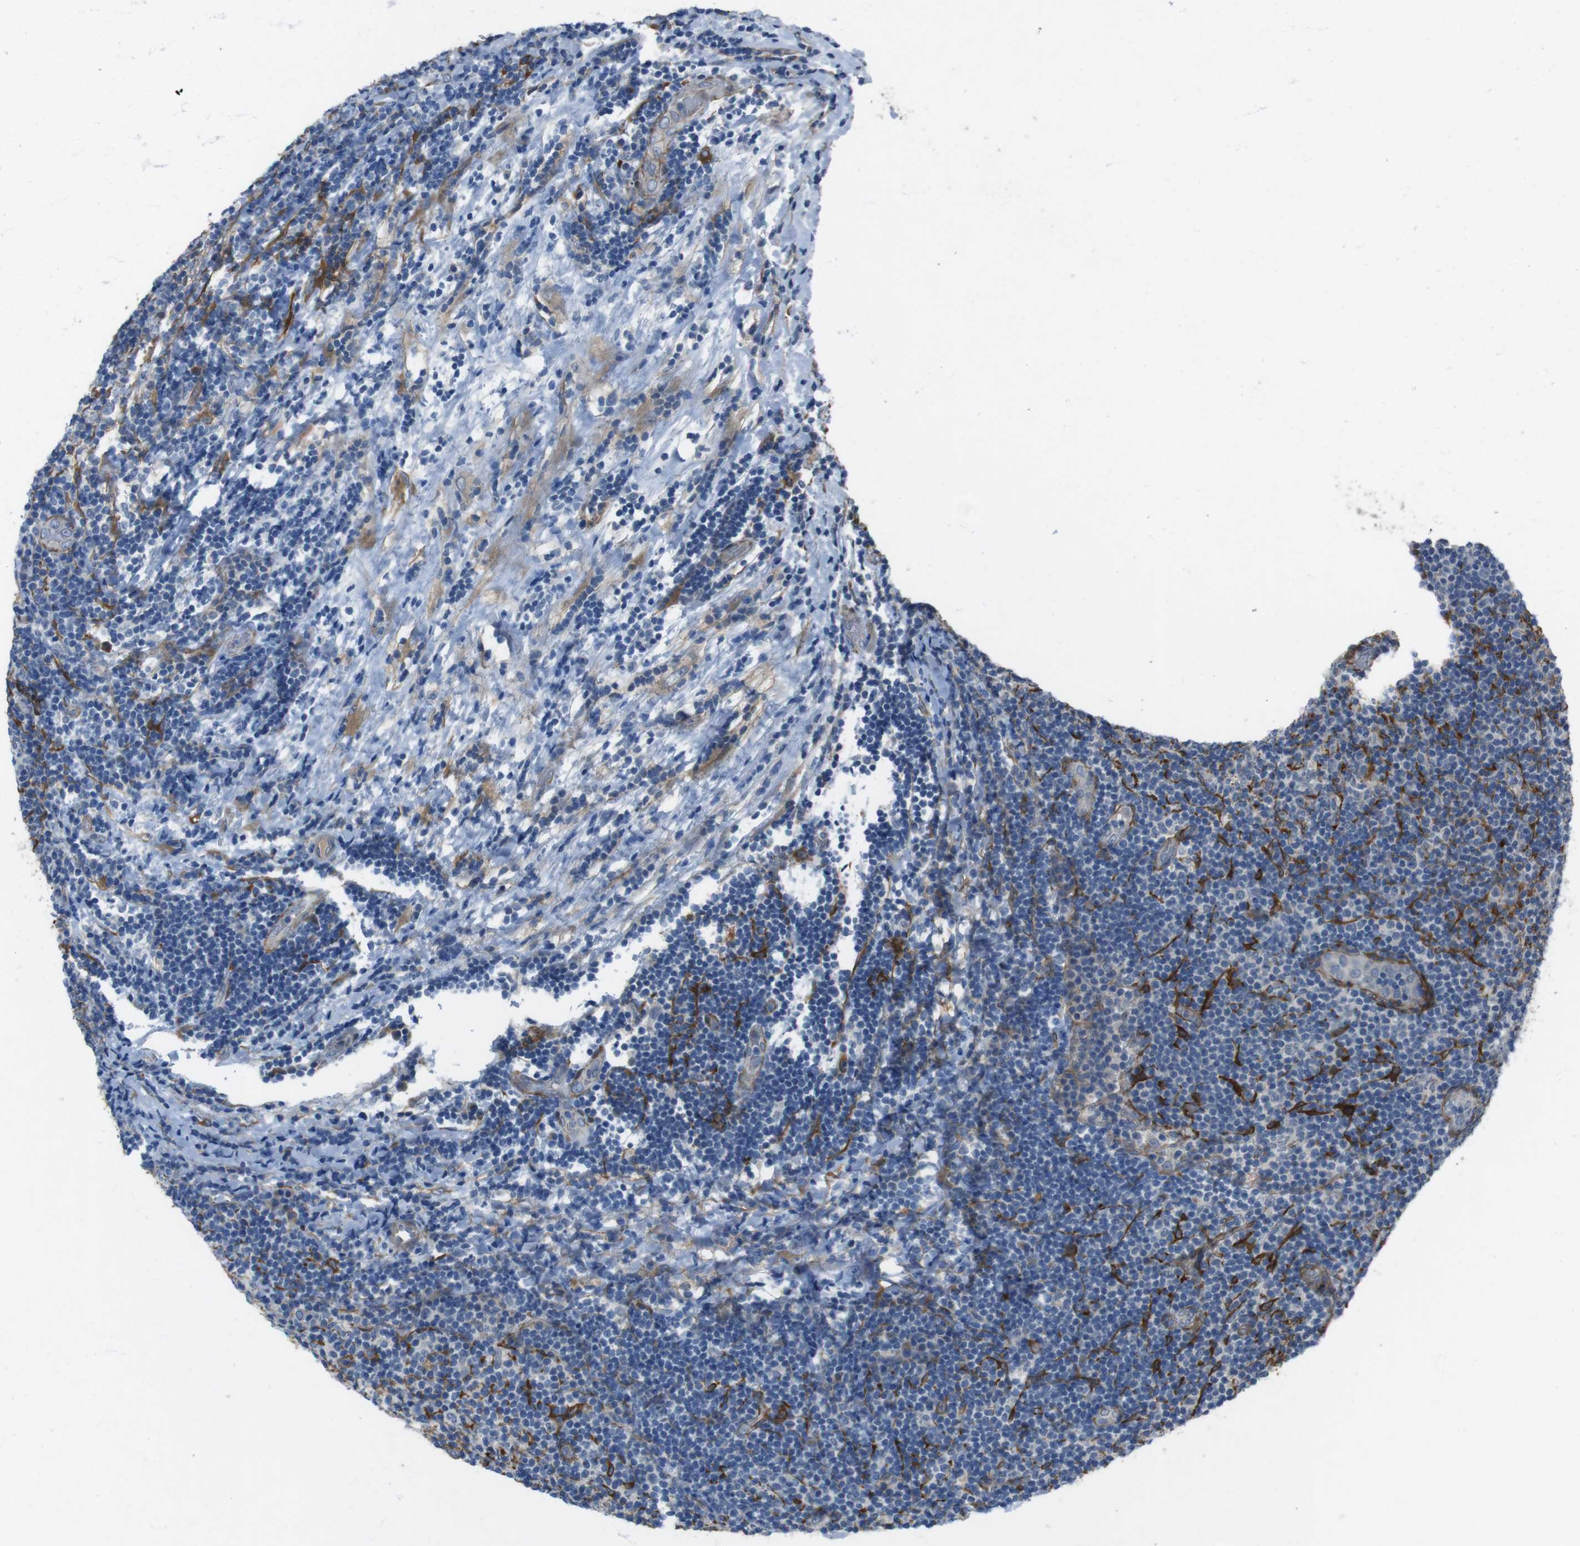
{"staining": {"intensity": "negative", "quantity": "none", "location": "none"}, "tissue": "lymphoma", "cell_type": "Tumor cells", "image_type": "cancer", "snomed": [{"axis": "morphology", "description": "Malignant lymphoma, non-Hodgkin's type, Low grade"}, {"axis": "topography", "description": "Lymph node"}], "caption": "Immunohistochemistry (IHC) of lymphoma reveals no expression in tumor cells.", "gene": "ANK2", "patient": {"sex": "male", "age": 83}}